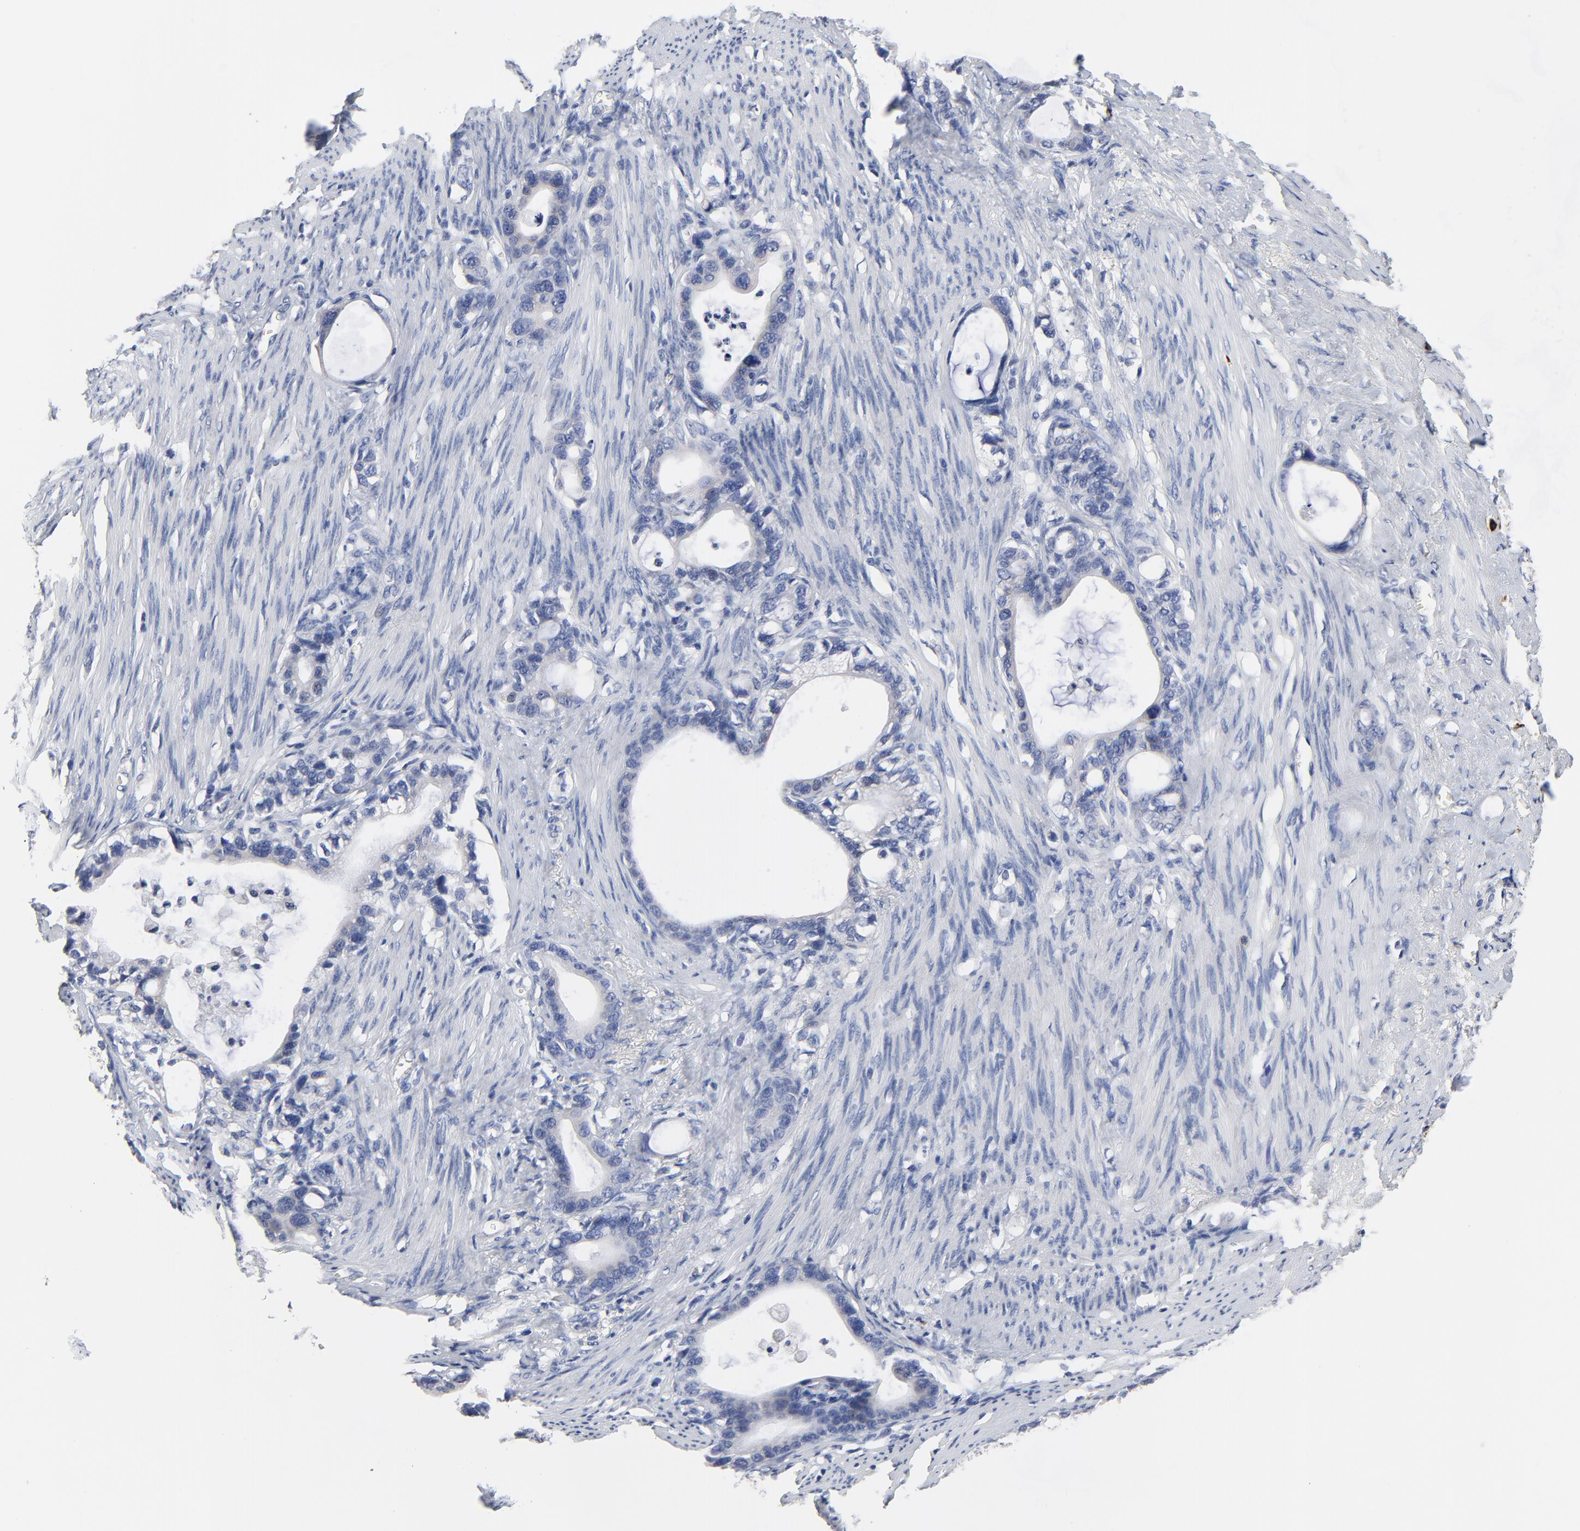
{"staining": {"intensity": "negative", "quantity": "none", "location": "none"}, "tissue": "stomach cancer", "cell_type": "Tumor cells", "image_type": "cancer", "snomed": [{"axis": "morphology", "description": "Adenocarcinoma, NOS"}, {"axis": "topography", "description": "Stomach"}], "caption": "Adenocarcinoma (stomach) stained for a protein using IHC reveals no positivity tumor cells.", "gene": "FBXL5", "patient": {"sex": "female", "age": 75}}